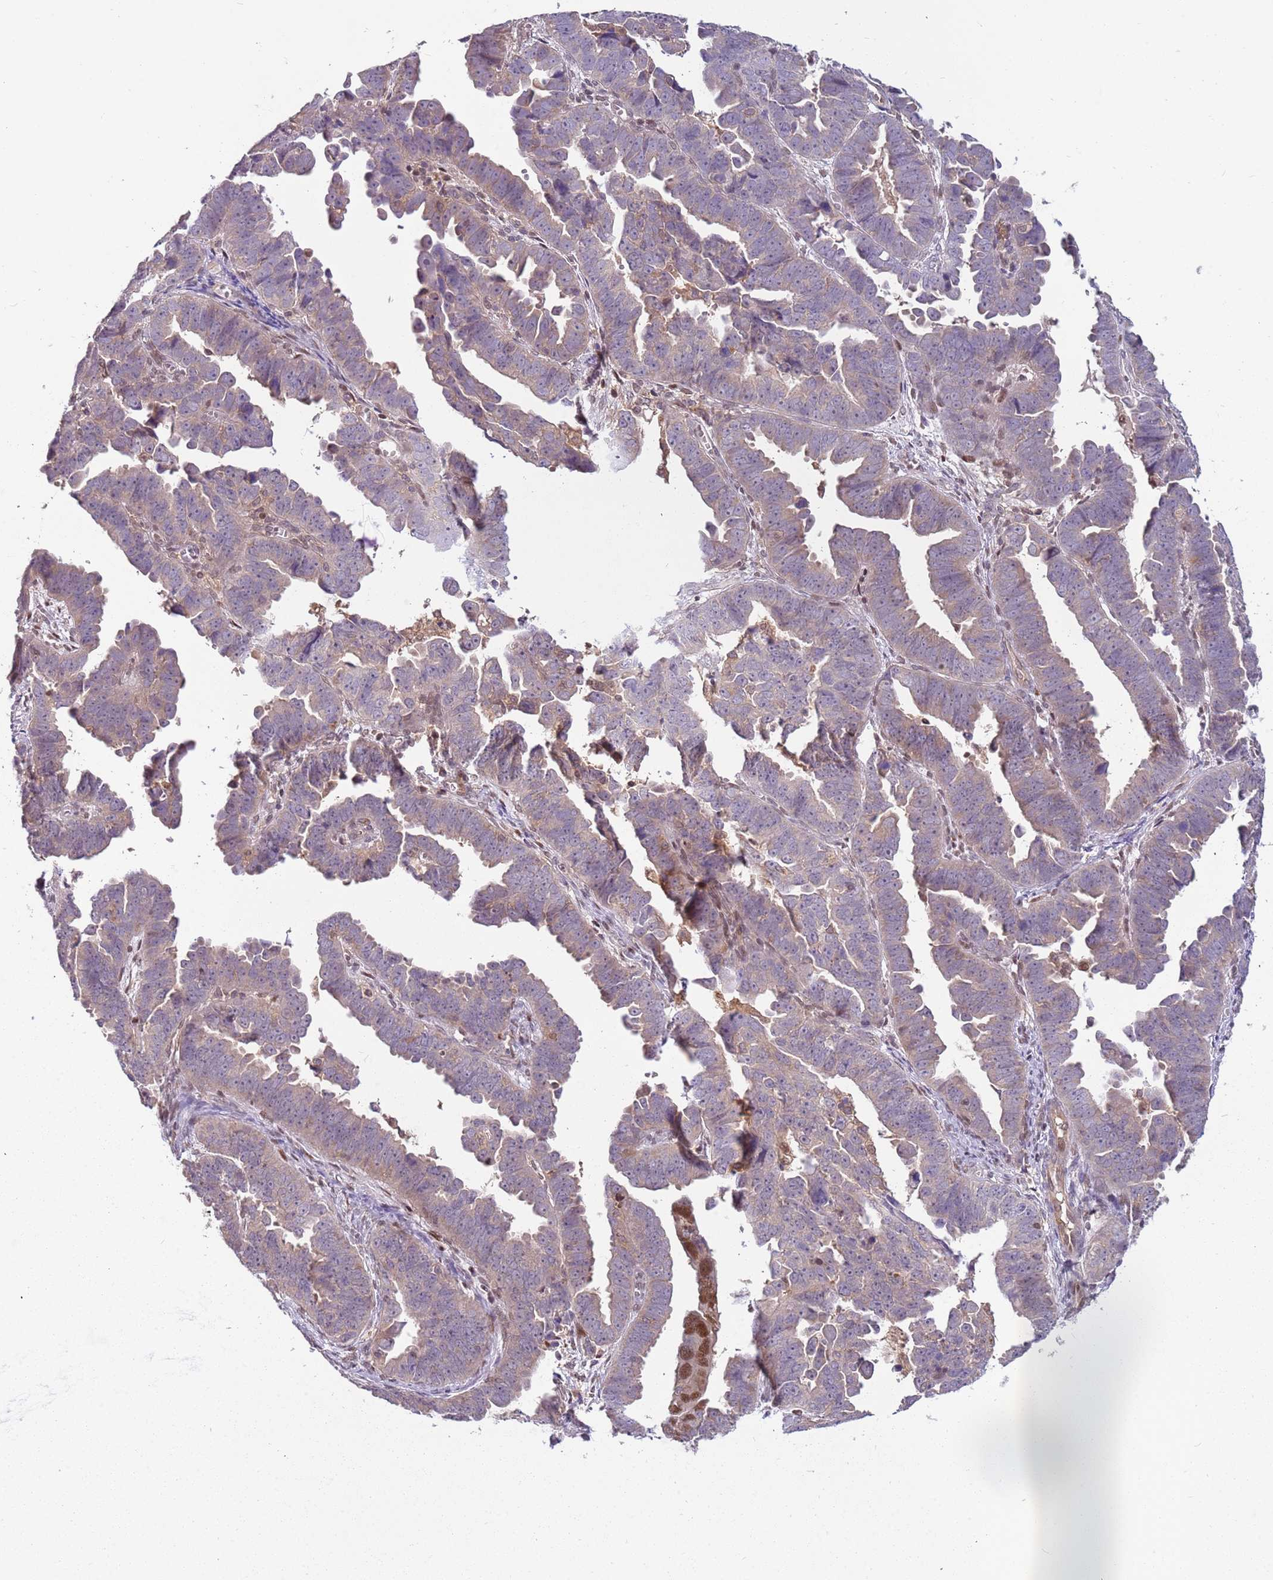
{"staining": {"intensity": "moderate", "quantity": "25%-75%", "location": "nuclear"}, "tissue": "endometrial cancer", "cell_type": "Tumor cells", "image_type": "cancer", "snomed": [{"axis": "morphology", "description": "Adenocarcinoma, NOS"}, {"axis": "topography", "description": "Endometrium"}], "caption": "Tumor cells exhibit moderate nuclear staining in approximately 25%-75% of cells in adenocarcinoma (endometrial).", "gene": "GSTO2", "patient": {"sex": "female", "age": 75}}